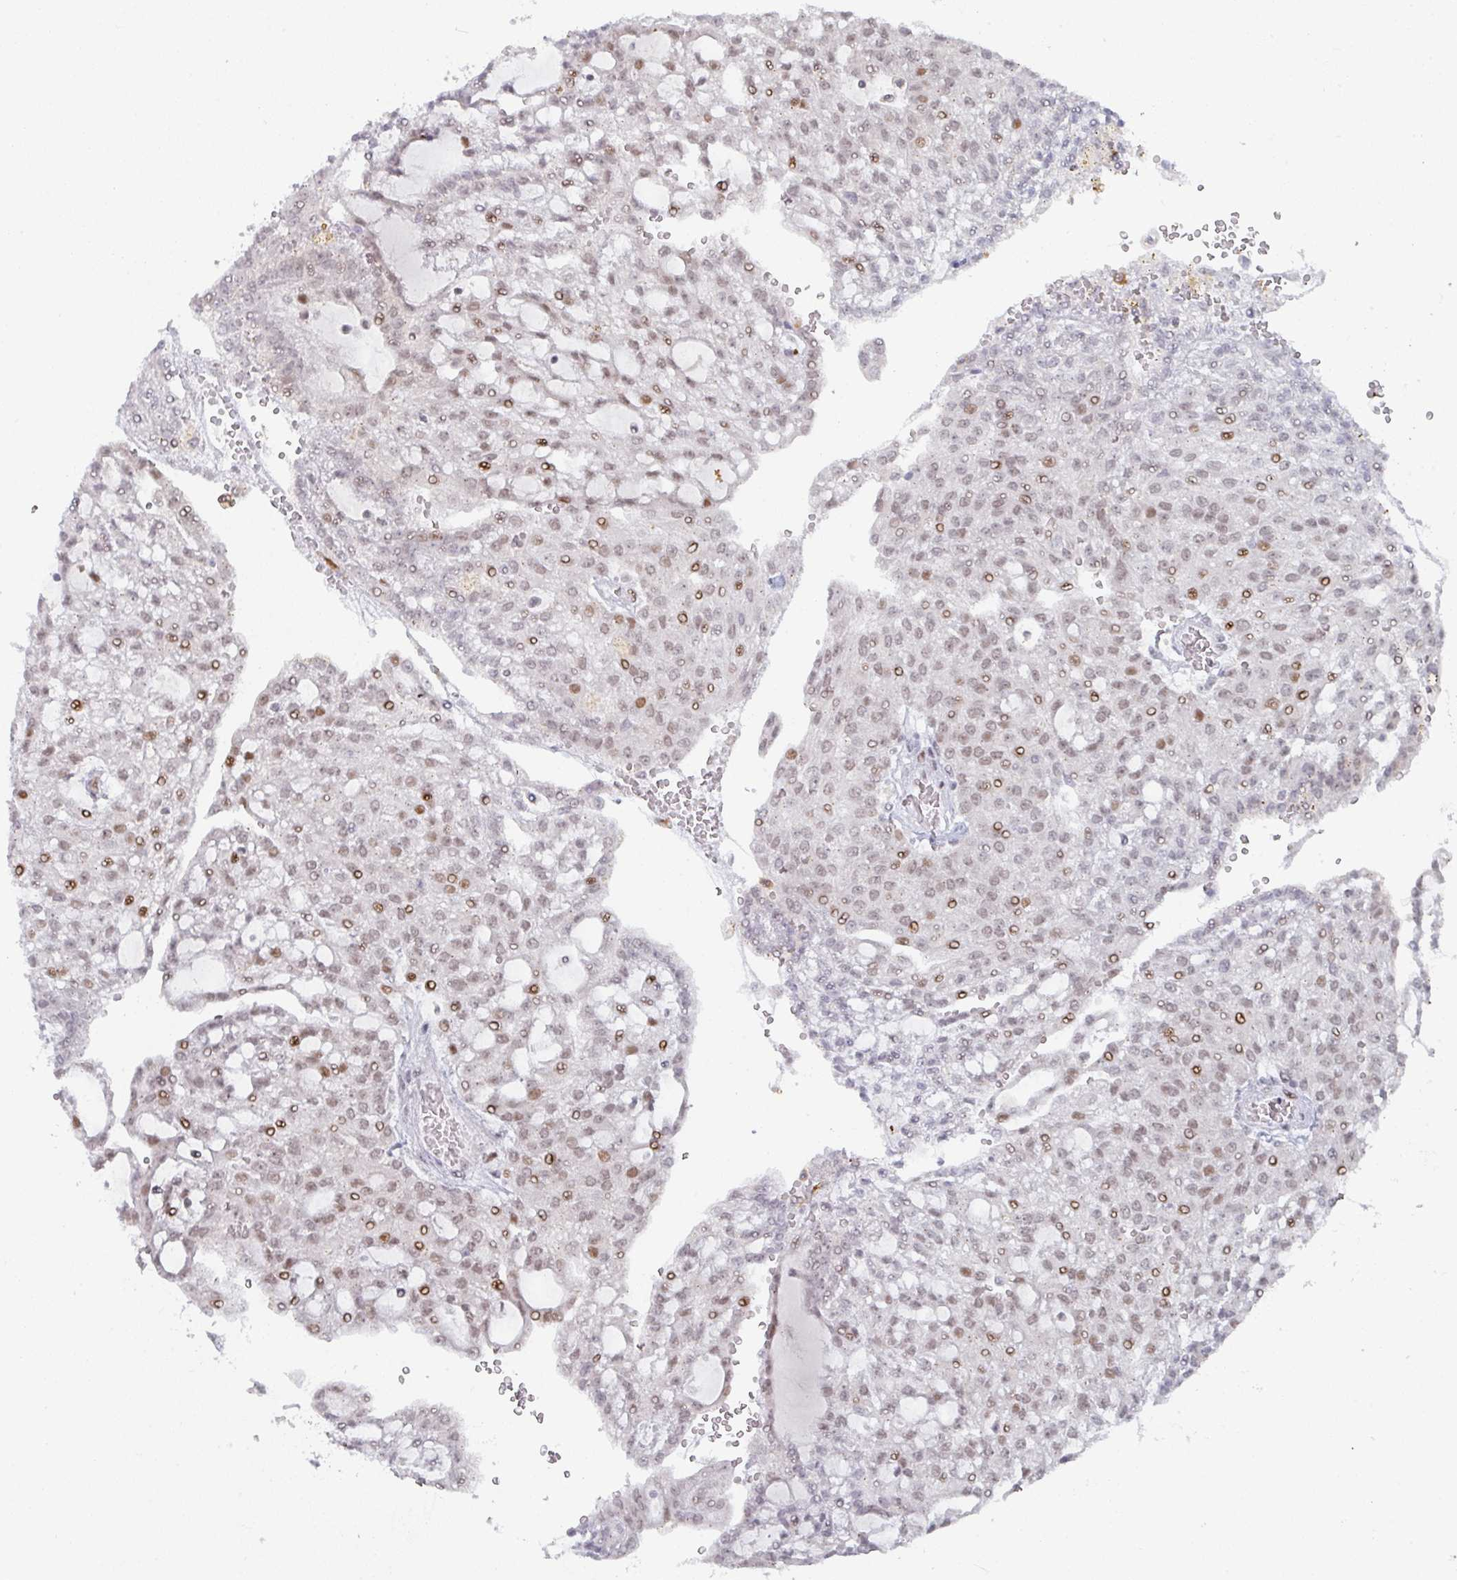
{"staining": {"intensity": "moderate", "quantity": "25%-75%", "location": "nuclear"}, "tissue": "renal cancer", "cell_type": "Tumor cells", "image_type": "cancer", "snomed": [{"axis": "morphology", "description": "Adenocarcinoma, NOS"}, {"axis": "topography", "description": "Kidney"}], "caption": "This is an image of immunohistochemistry staining of adenocarcinoma (renal), which shows moderate positivity in the nuclear of tumor cells.", "gene": "LIN54", "patient": {"sex": "male", "age": 63}}